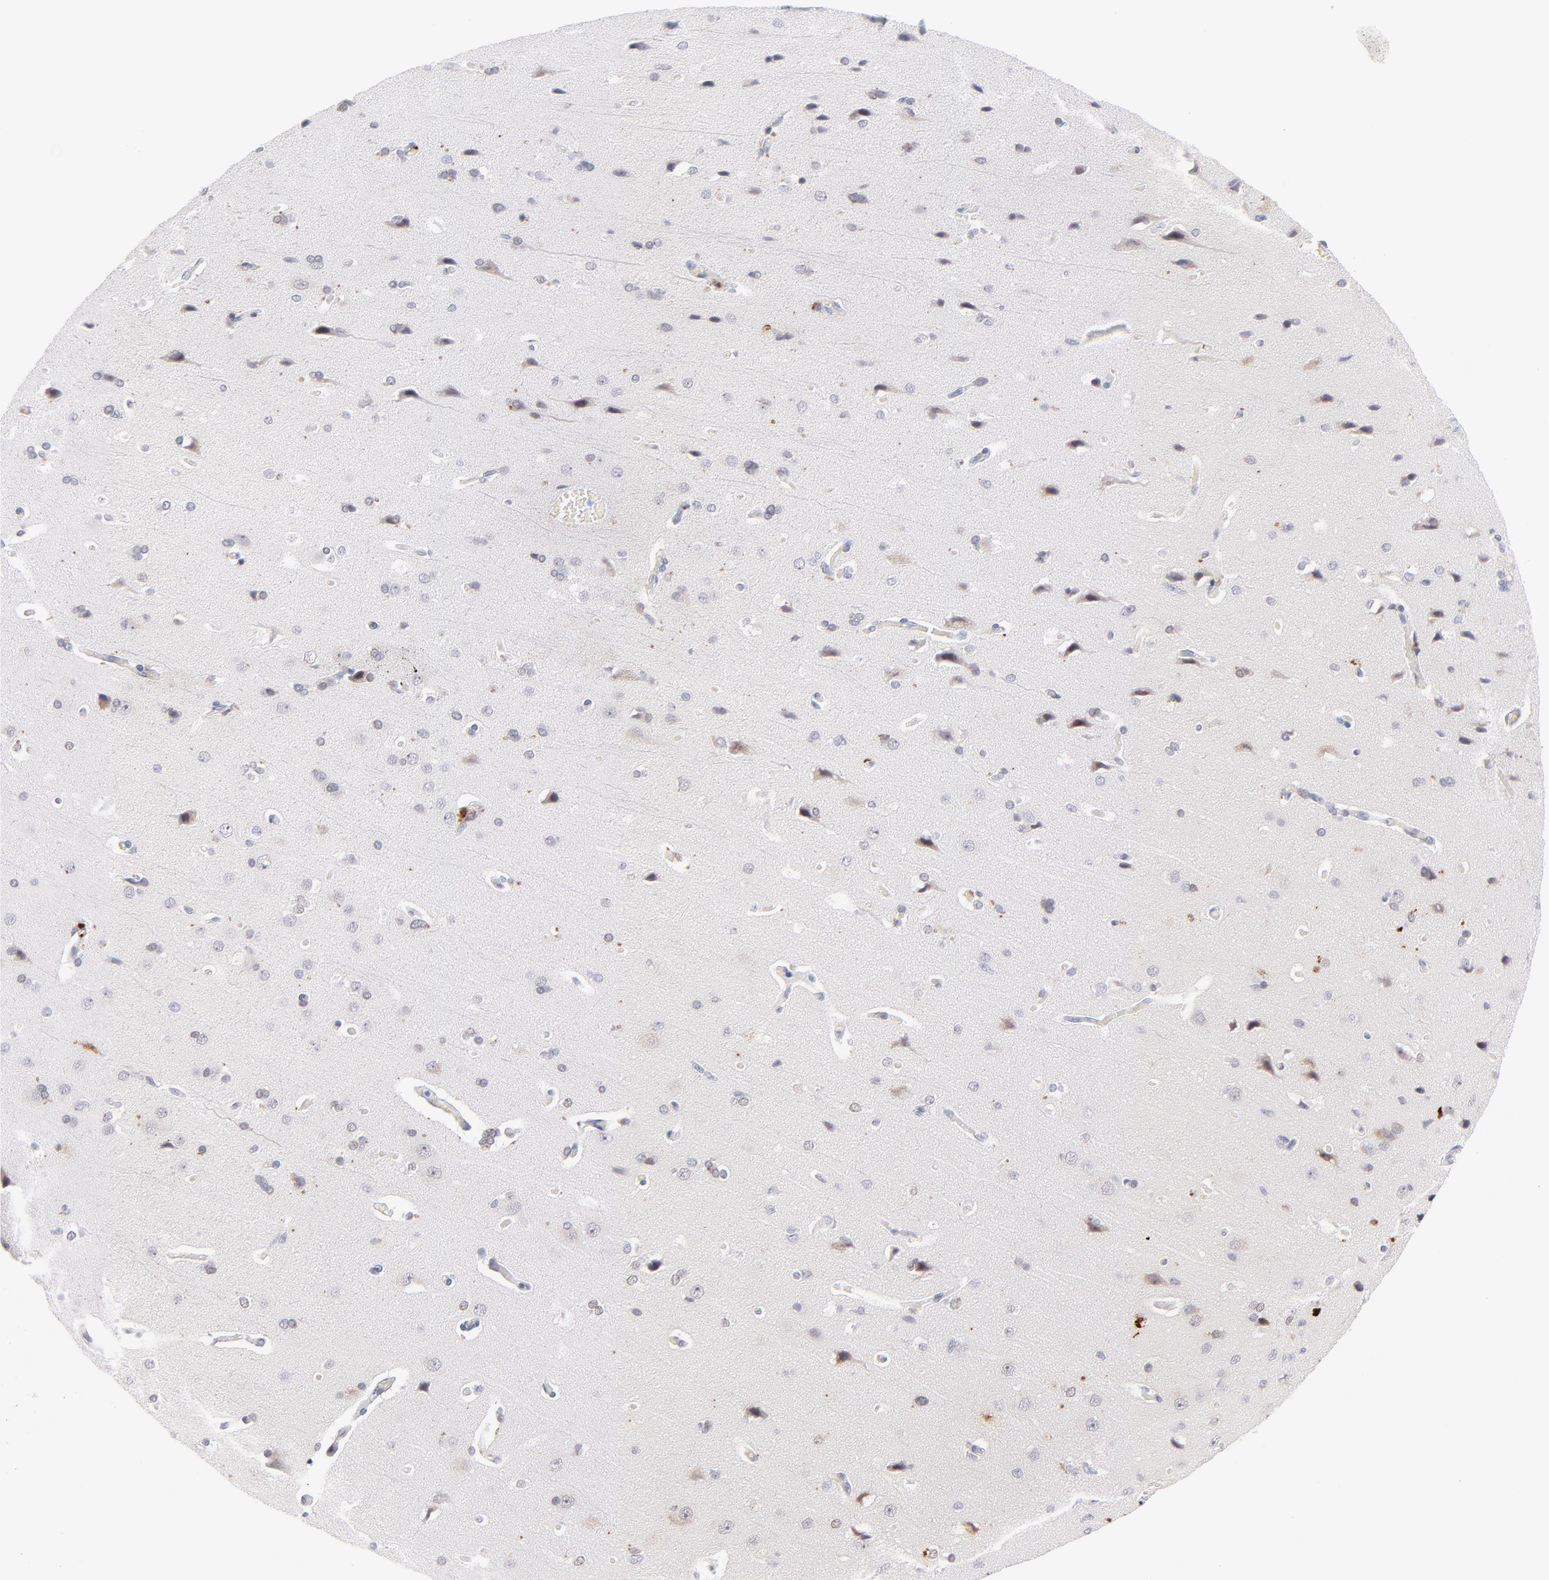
{"staining": {"intensity": "negative", "quantity": "none", "location": "none"}, "tissue": "cerebral cortex", "cell_type": "Endothelial cells", "image_type": "normal", "snomed": [{"axis": "morphology", "description": "Normal tissue, NOS"}, {"axis": "topography", "description": "Cerebral cortex"}], "caption": "Cerebral cortex was stained to show a protein in brown. There is no significant positivity in endothelial cells. (DAB (3,3'-diaminobenzidine) immunohistochemistry (IHC) visualized using brightfield microscopy, high magnification).", "gene": "PARP1", "patient": {"sex": "male", "age": 62}}